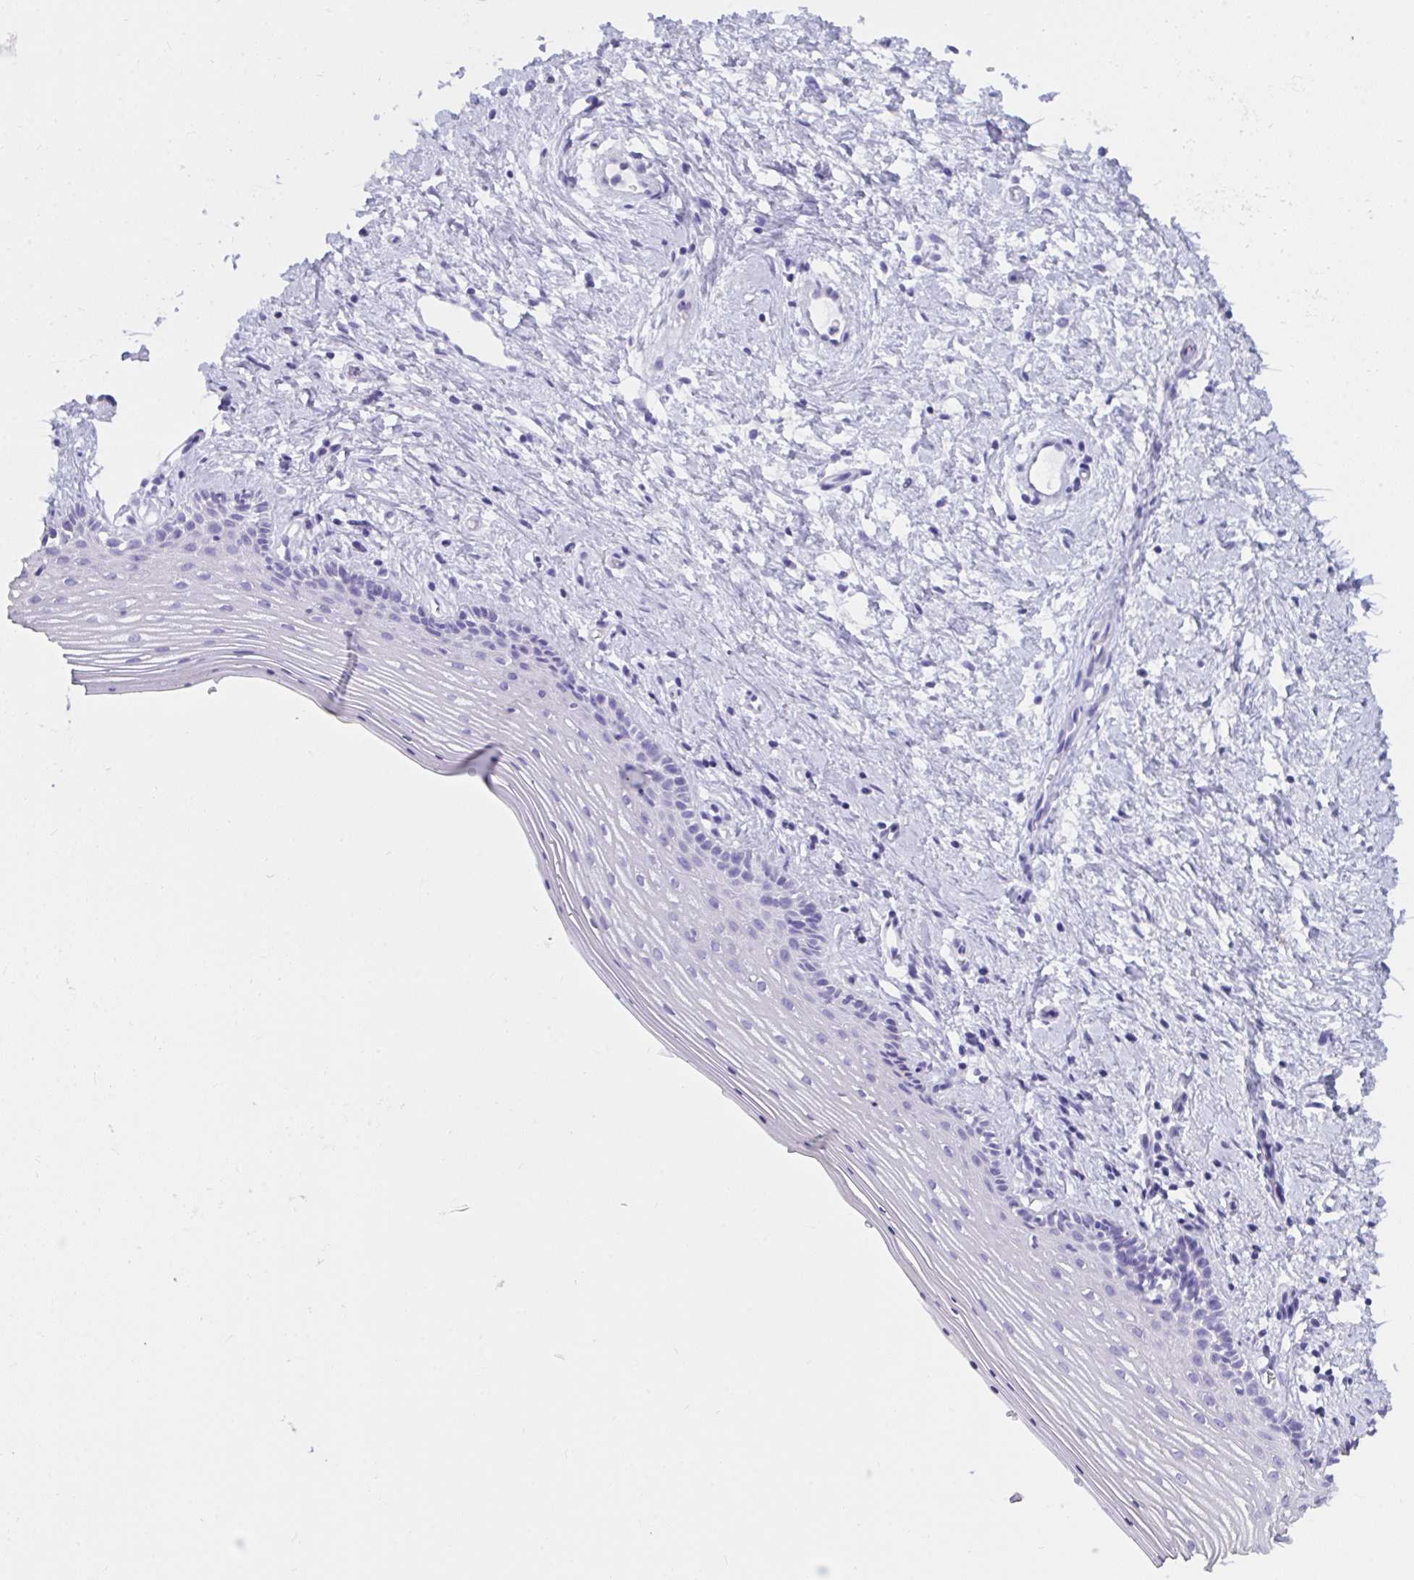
{"staining": {"intensity": "negative", "quantity": "none", "location": "none"}, "tissue": "vagina", "cell_type": "Squamous epithelial cells", "image_type": "normal", "snomed": [{"axis": "morphology", "description": "Normal tissue, NOS"}, {"axis": "topography", "description": "Vagina"}], "caption": "DAB (3,3'-diaminobenzidine) immunohistochemical staining of unremarkable vagina reveals no significant positivity in squamous epithelial cells.", "gene": "TNNC1", "patient": {"sex": "female", "age": 42}}